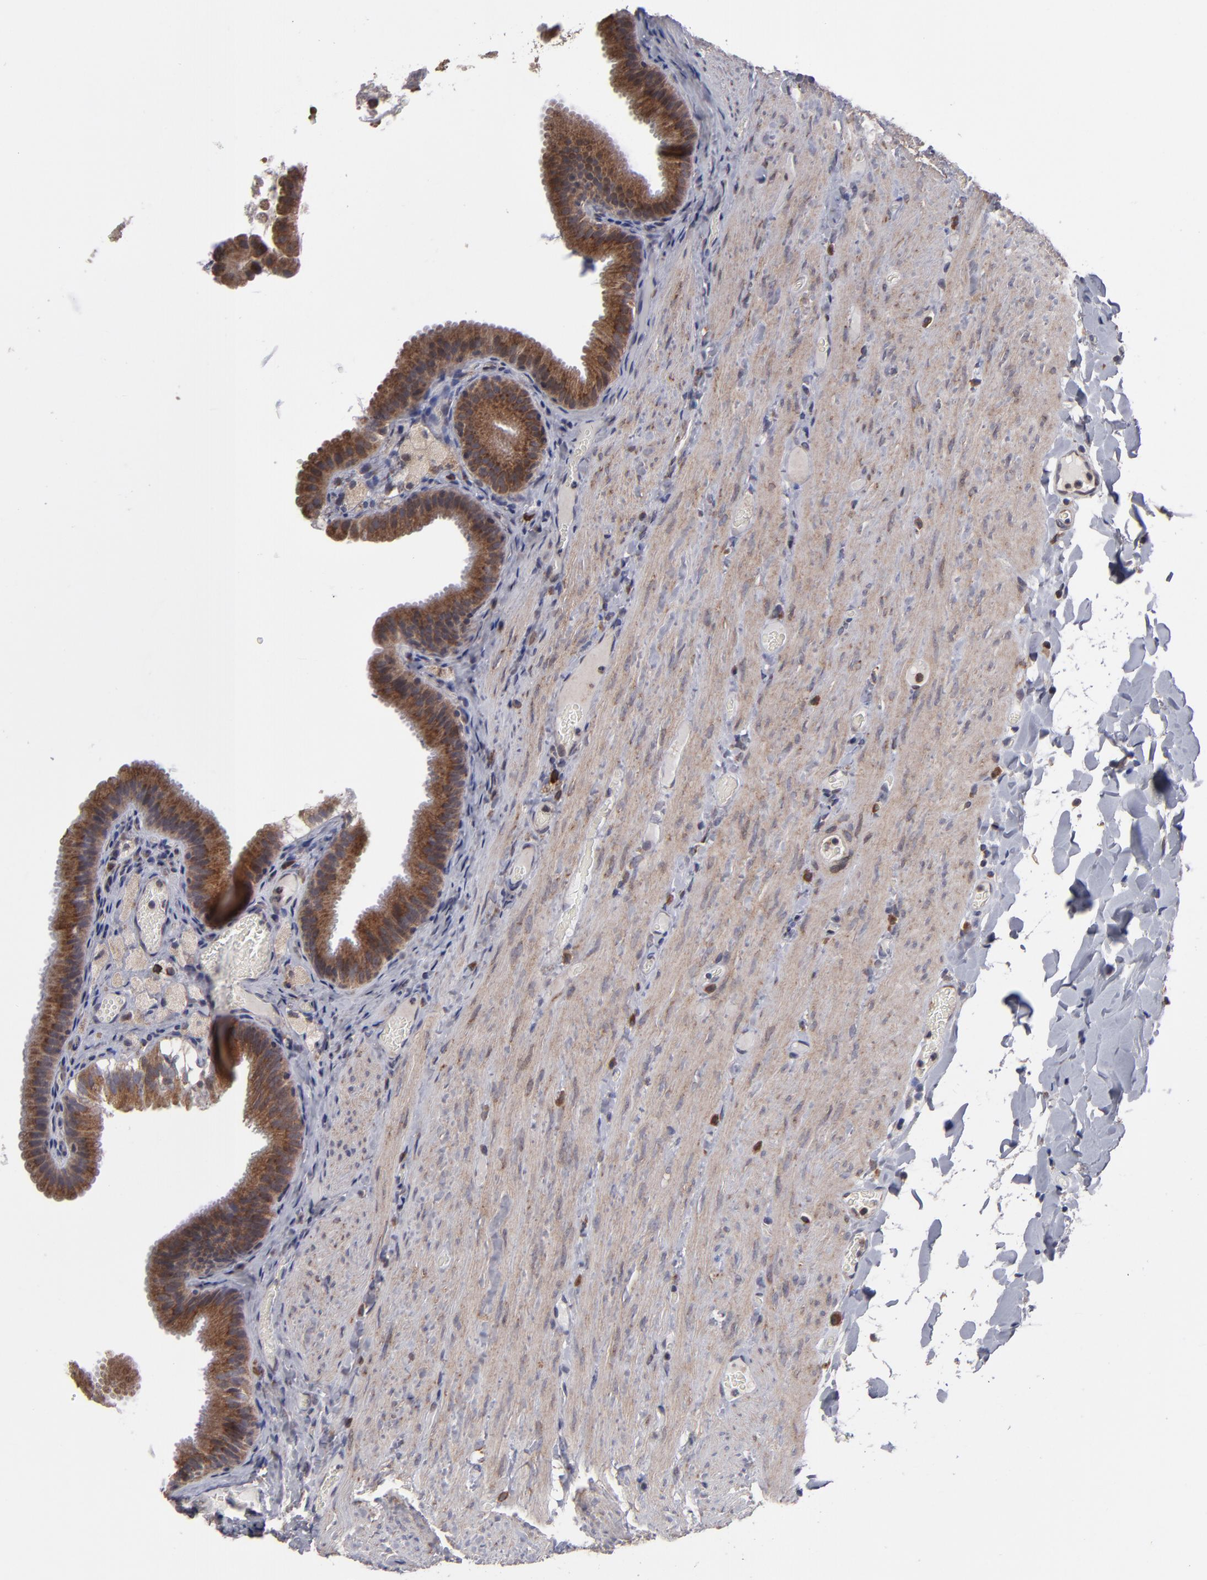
{"staining": {"intensity": "moderate", "quantity": ">75%", "location": "cytoplasmic/membranous"}, "tissue": "gallbladder", "cell_type": "Glandular cells", "image_type": "normal", "snomed": [{"axis": "morphology", "description": "Normal tissue, NOS"}, {"axis": "topography", "description": "Gallbladder"}], "caption": "Protein staining of normal gallbladder displays moderate cytoplasmic/membranous staining in about >75% of glandular cells.", "gene": "SND1", "patient": {"sex": "female", "age": 24}}